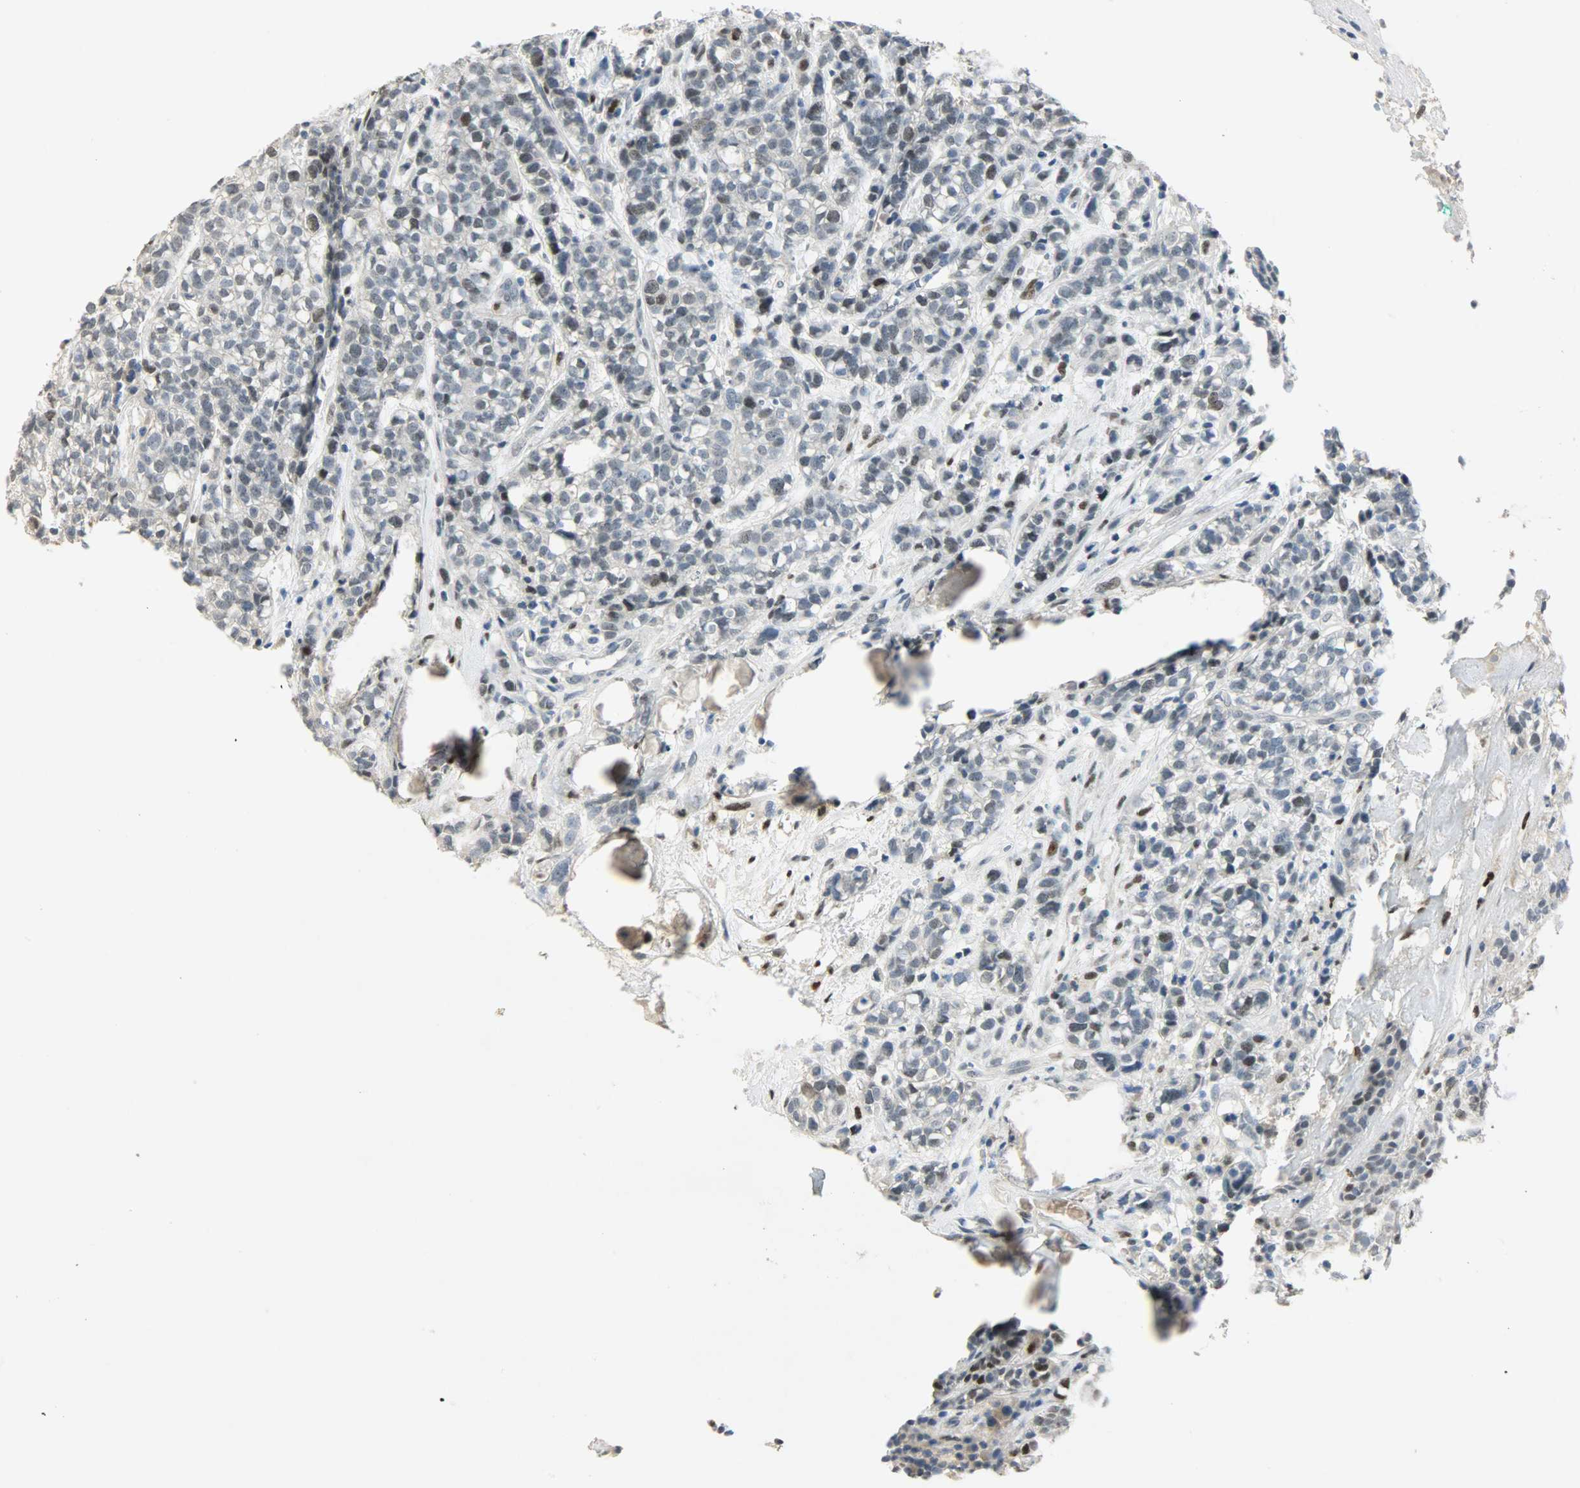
{"staining": {"intensity": "negative", "quantity": "none", "location": "none"}, "tissue": "head and neck cancer", "cell_type": "Tumor cells", "image_type": "cancer", "snomed": [{"axis": "morphology", "description": "Adenocarcinoma, NOS"}, {"axis": "topography", "description": "Salivary gland"}, {"axis": "topography", "description": "Head-Neck"}], "caption": "The photomicrograph demonstrates no significant positivity in tumor cells of adenocarcinoma (head and neck).", "gene": "PPARG", "patient": {"sex": "female", "age": 65}}